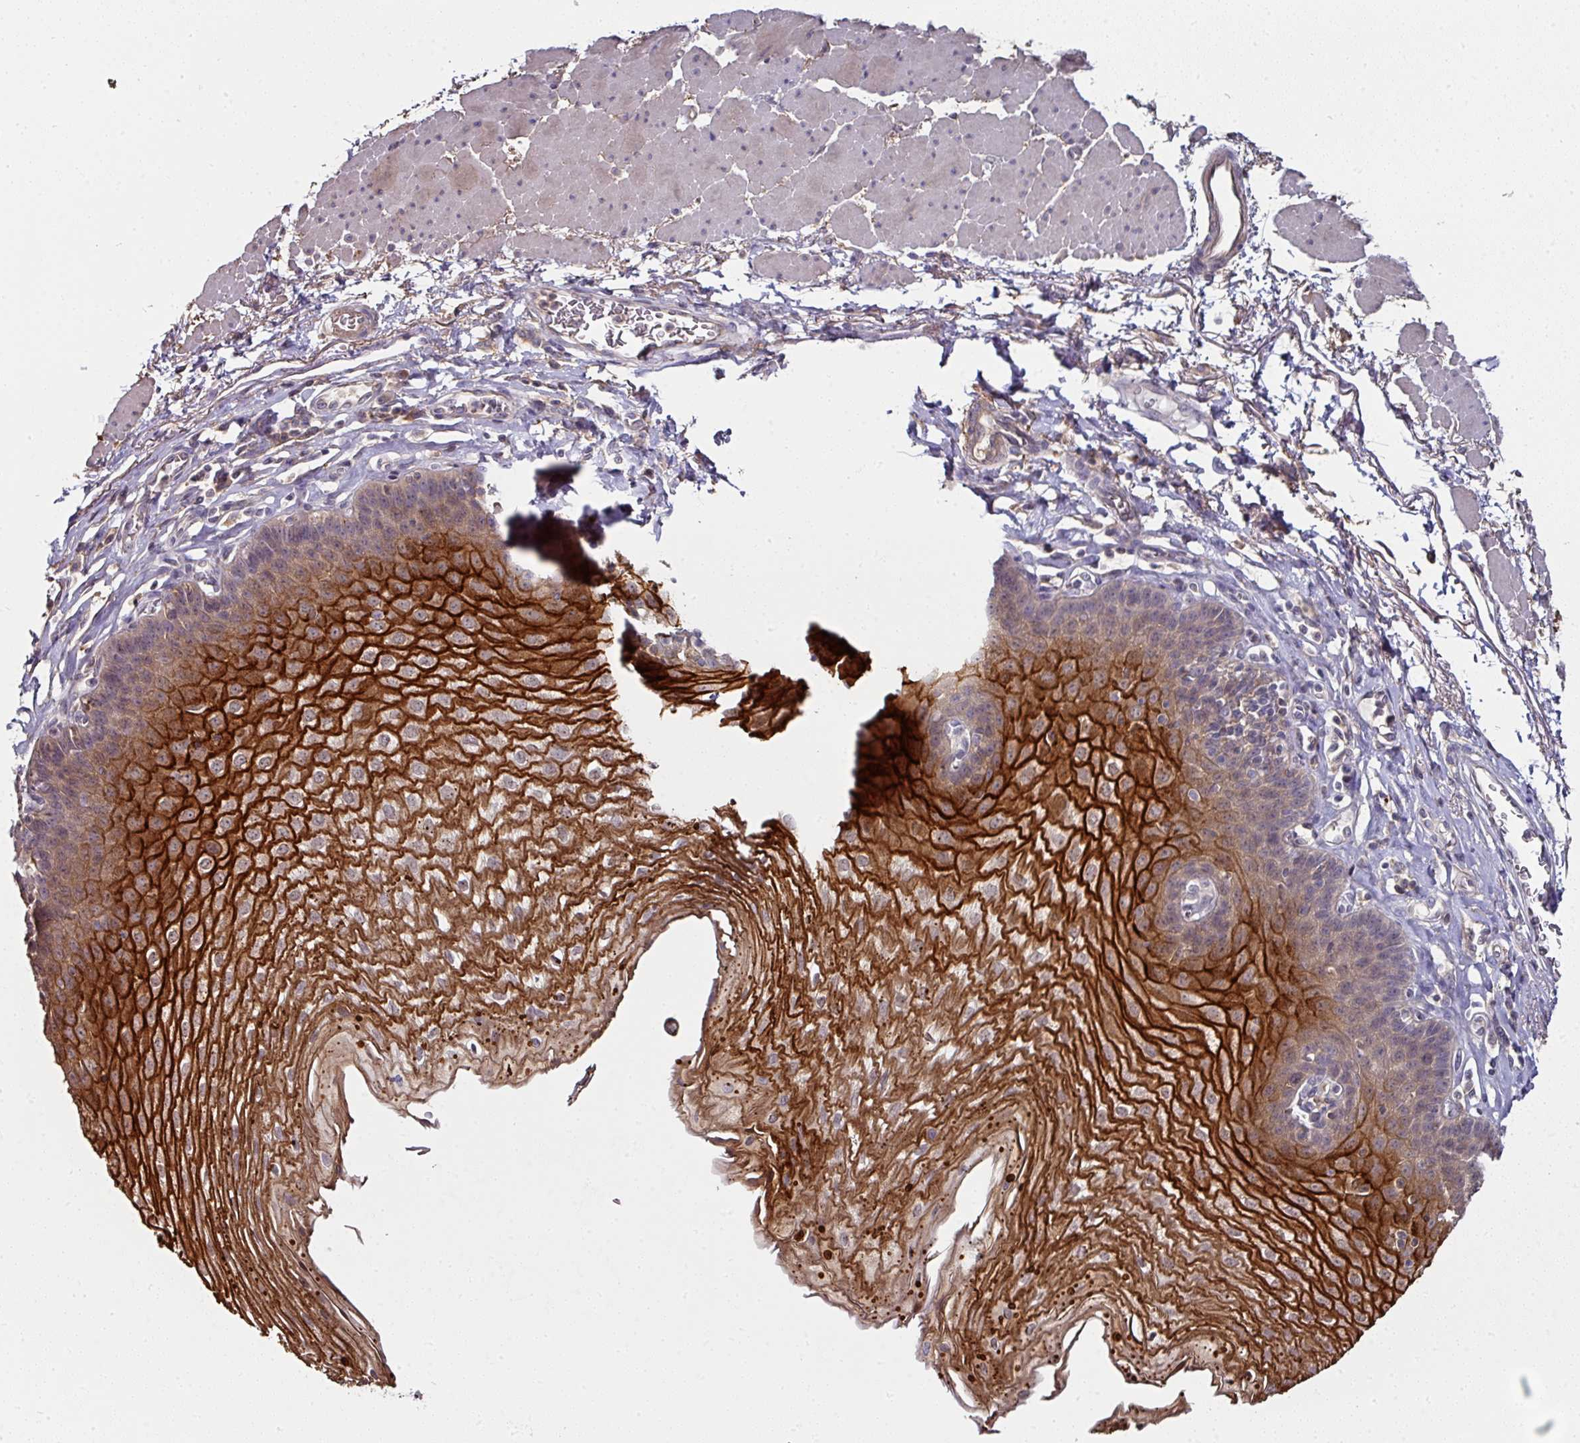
{"staining": {"intensity": "strong", "quantity": "<25%", "location": "cytoplasmic/membranous"}, "tissue": "esophagus", "cell_type": "Squamous epithelial cells", "image_type": "normal", "snomed": [{"axis": "morphology", "description": "Normal tissue, NOS"}, {"axis": "topography", "description": "Esophagus"}], "caption": "Immunohistochemical staining of benign esophagus exhibits medium levels of strong cytoplasmic/membranous expression in approximately <25% of squamous epithelial cells.", "gene": "CTDSP2", "patient": {"sex": "female", "age": 81}}